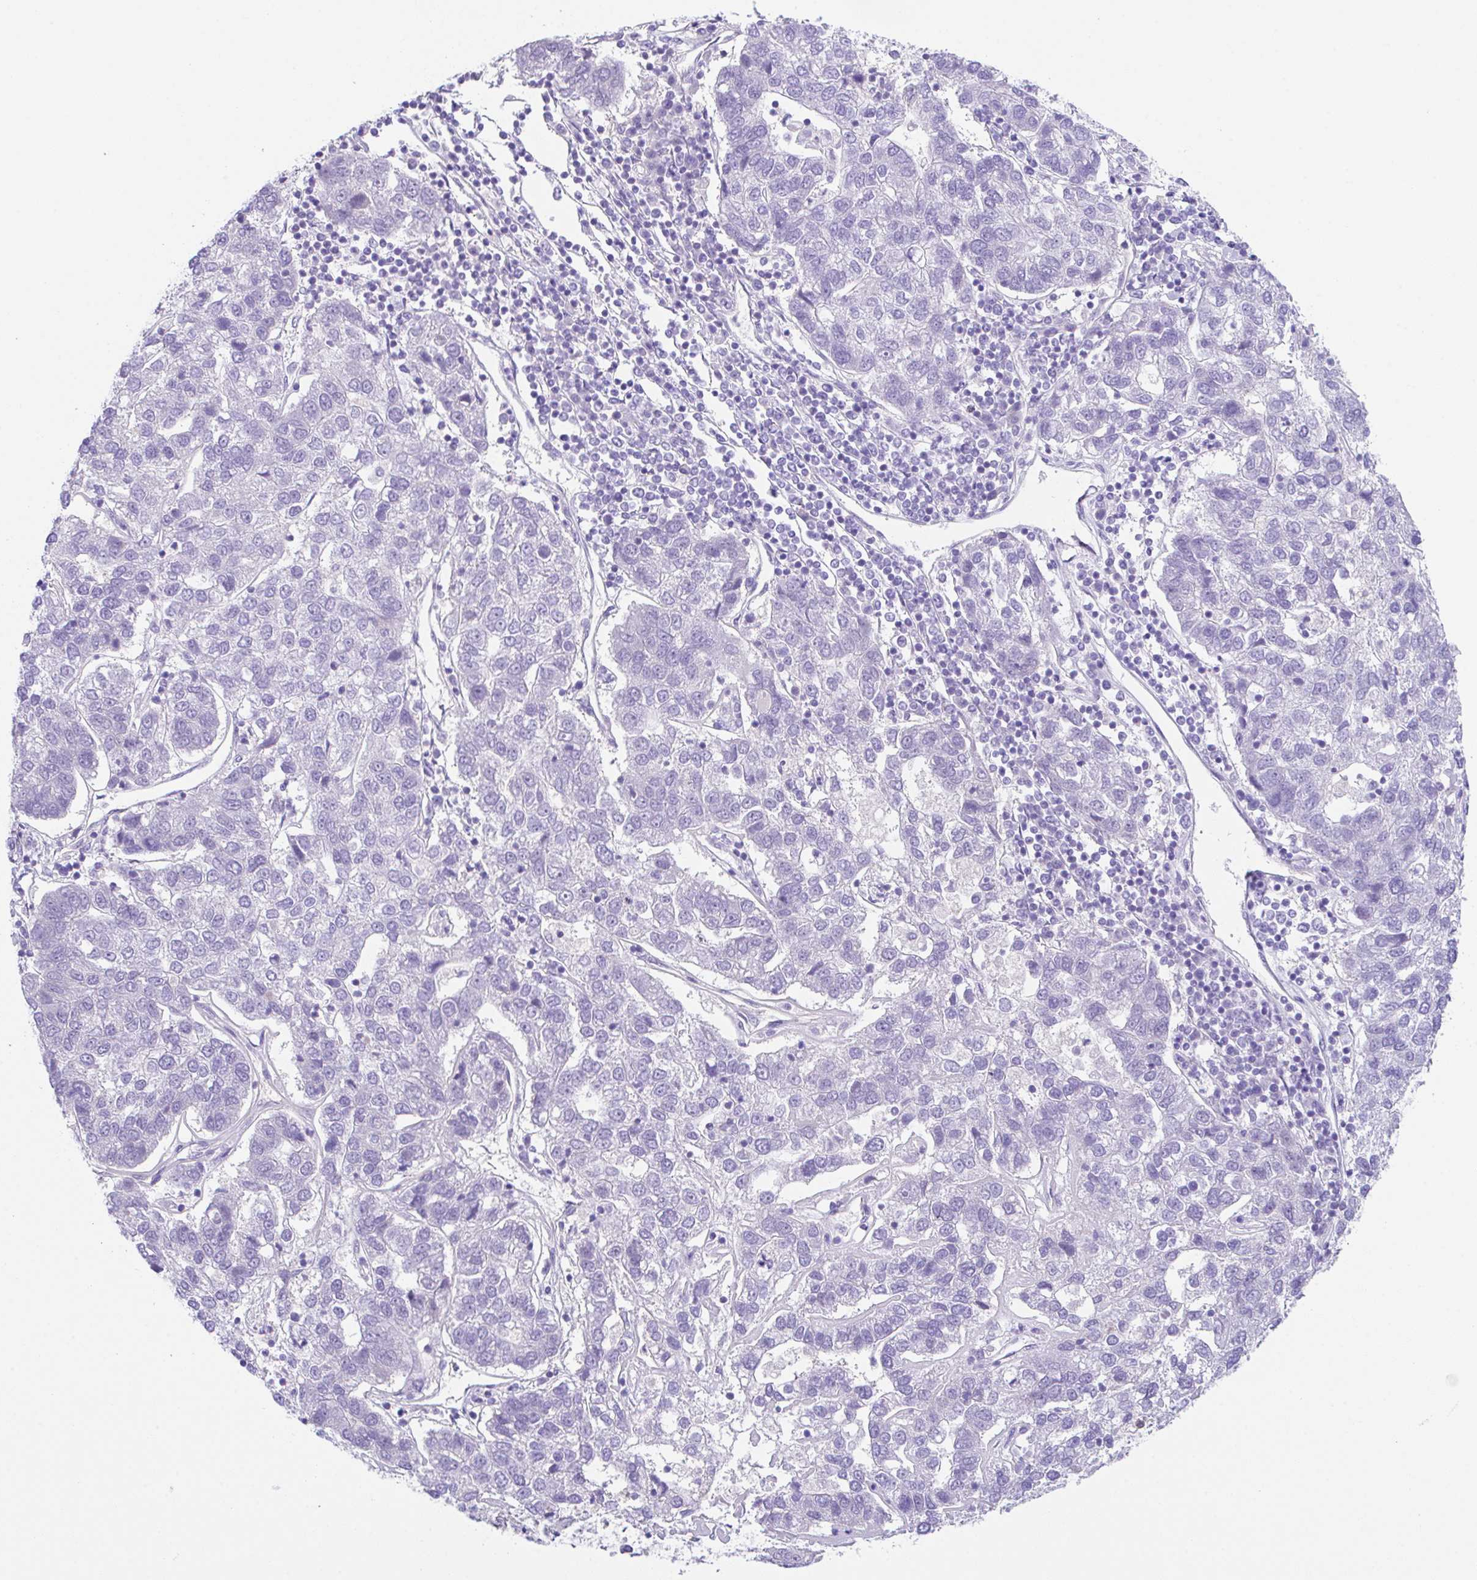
{"staining": {"intensity": "negative", "quantity": "none", "location": "none"}, "tissue": "pancreatic cancer", "cell_type": "Tumor cells", "image_type": "cancer", "snomed": [{"axis": "morphology", "description": "Adenocarcinoma, NOS"}, {"axis": "topography", "description": "Pancreas"}], "caption": "An IHC photomicrograph of pancreatic adenocarcinoma is shown. There is no staining in tumor cells of pancreatic adenocarcinoma. (DAB (3,3'-diaminobenzidine) IHC with hematoxylin counter stain).", "gene": "HACD4", "patient": {"sex": "female", "age": 61}}